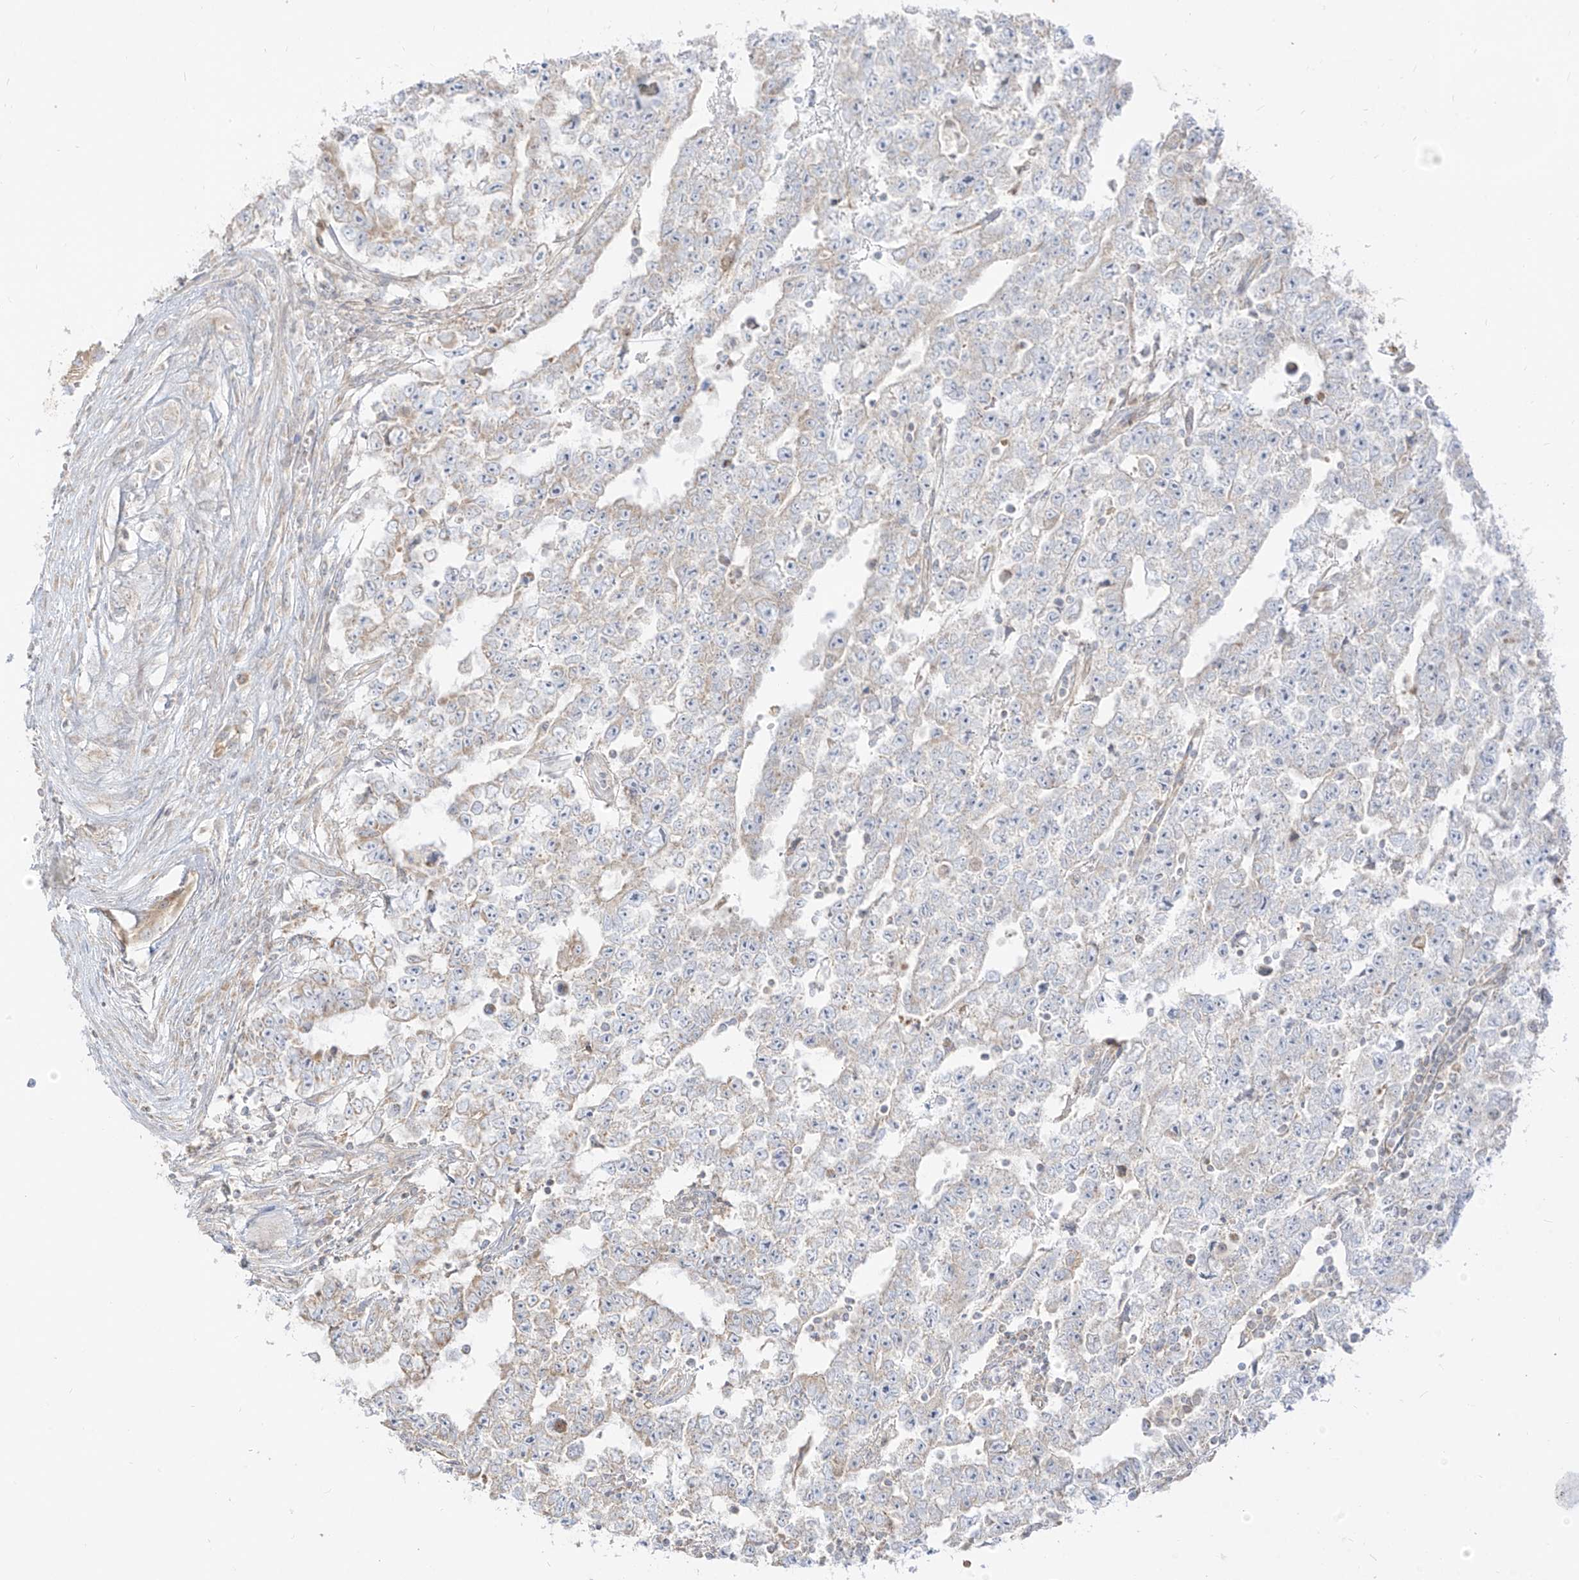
{"staining": {"intensity": "negative", "quantity": "none", "location": "none"}, "tissue": "testis cancer", "cell_type": "Tumor cells", "image_type": "cancer", "snomed": [{"axis": "morphology", "description": "Carcinoma, Embryonal, NOS"}, {"axis": "topography", "description": "Testis"}], "caption": "Tumor cells show no significant expression in testis cancer (embryonal carcinoma).", "gene": "ZIM3", "patient": {"sex": "male", "age": 25}}